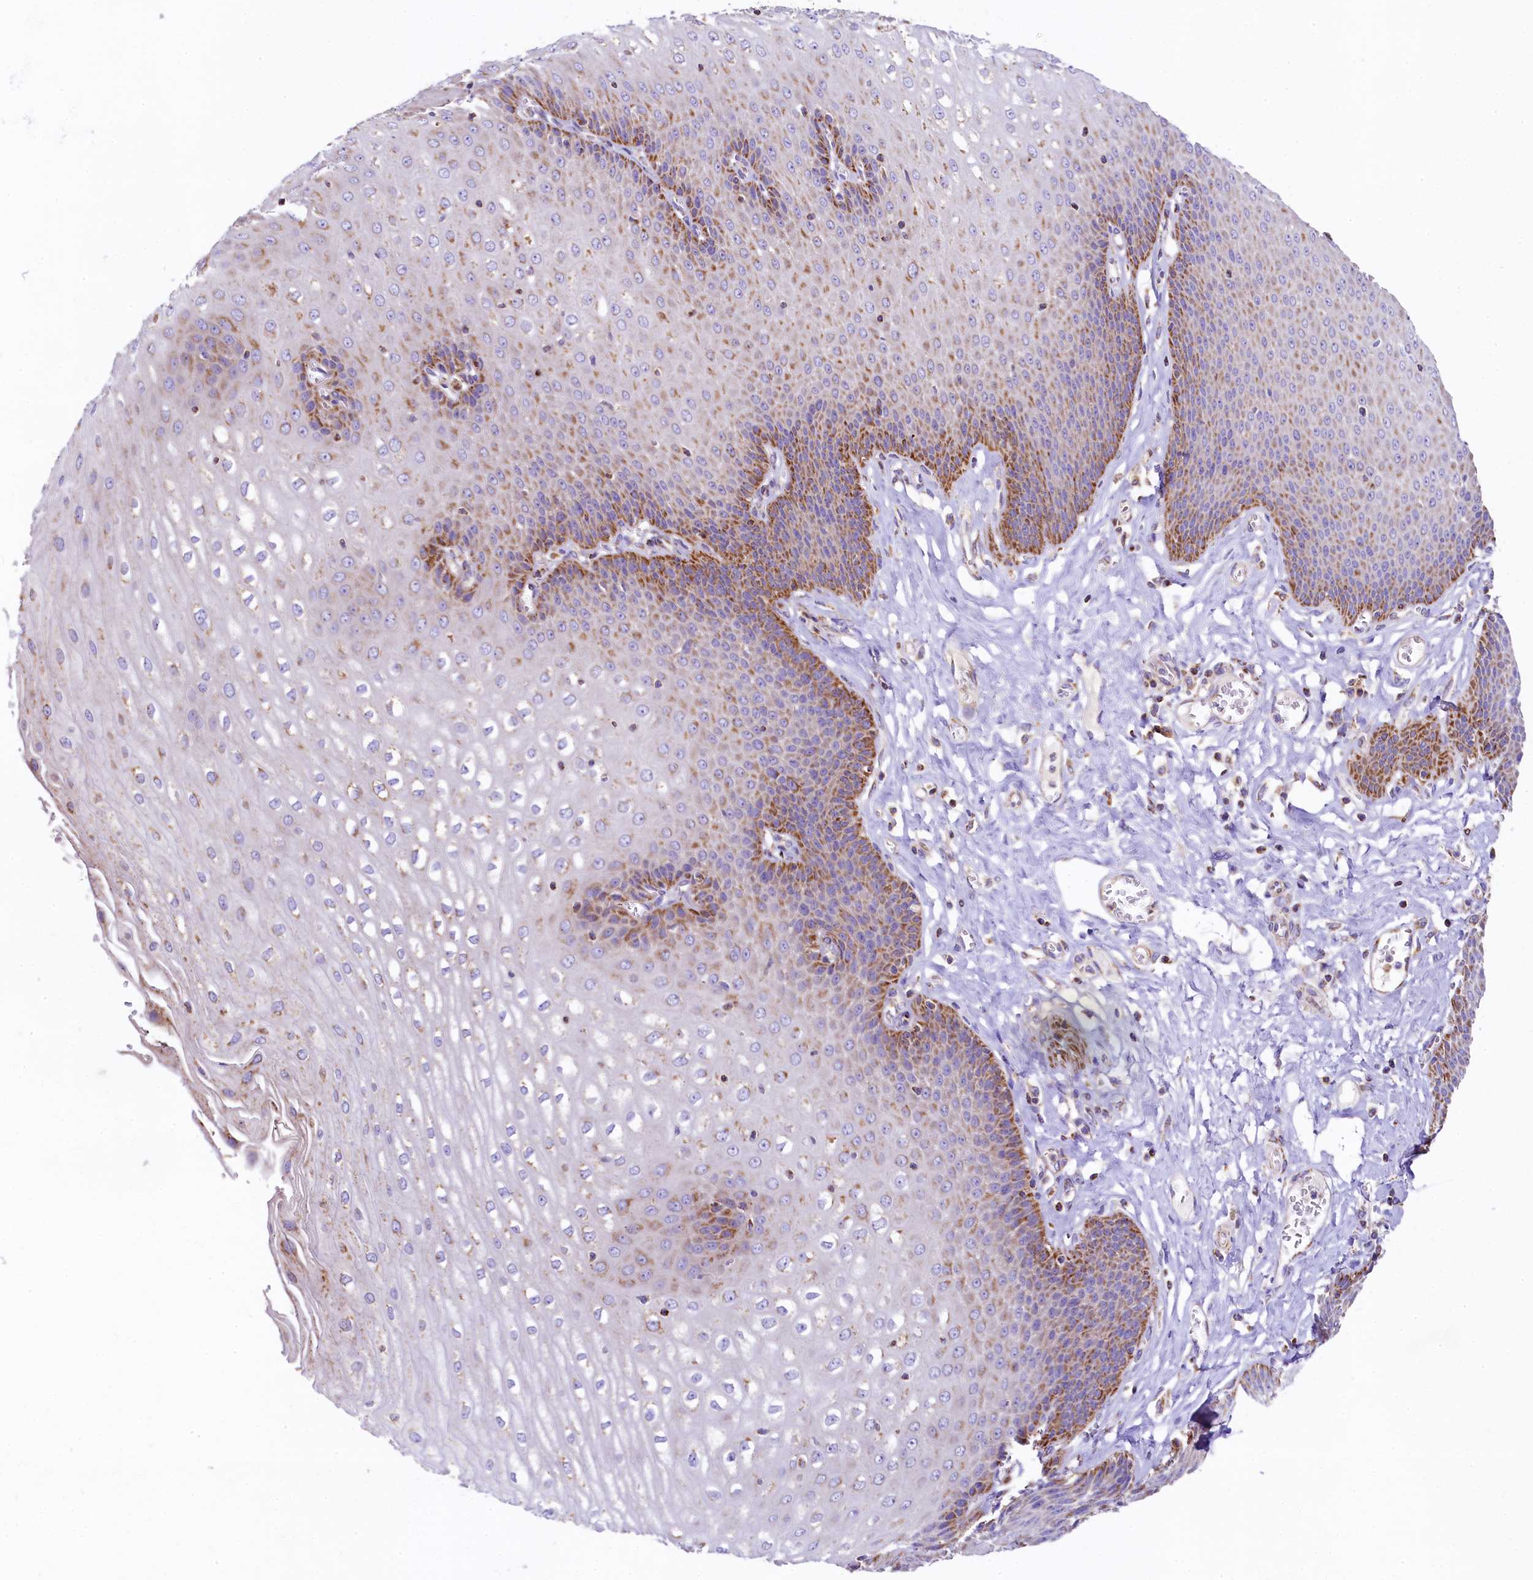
{"staining": {"intensity": "moderate", "quantity": ">75%", "location": "cytoplasmic/membranous"}, "tissue": "esophagus", "cell_type": "Squamous epithelial cells", "image_type": "normal", "snomed": [{"axis": "morphology", "description": "Normal tissue, NOS"}, {"axis": "topography", "description": "Esophagus"}], "caption": "A photomicrograph of human esophagus stained for a protein demonstrates moderate cytoplasmic/membranous brown staining in squamous epithelial cells. Using DAB (3,3'-diaminobenzidine) (brown) and hematoxylin (blue) stains, captured at high magnification using brightfield microscopy.", "gene": "CLYBL", "patient": {"sex": "male", "age": 60}}